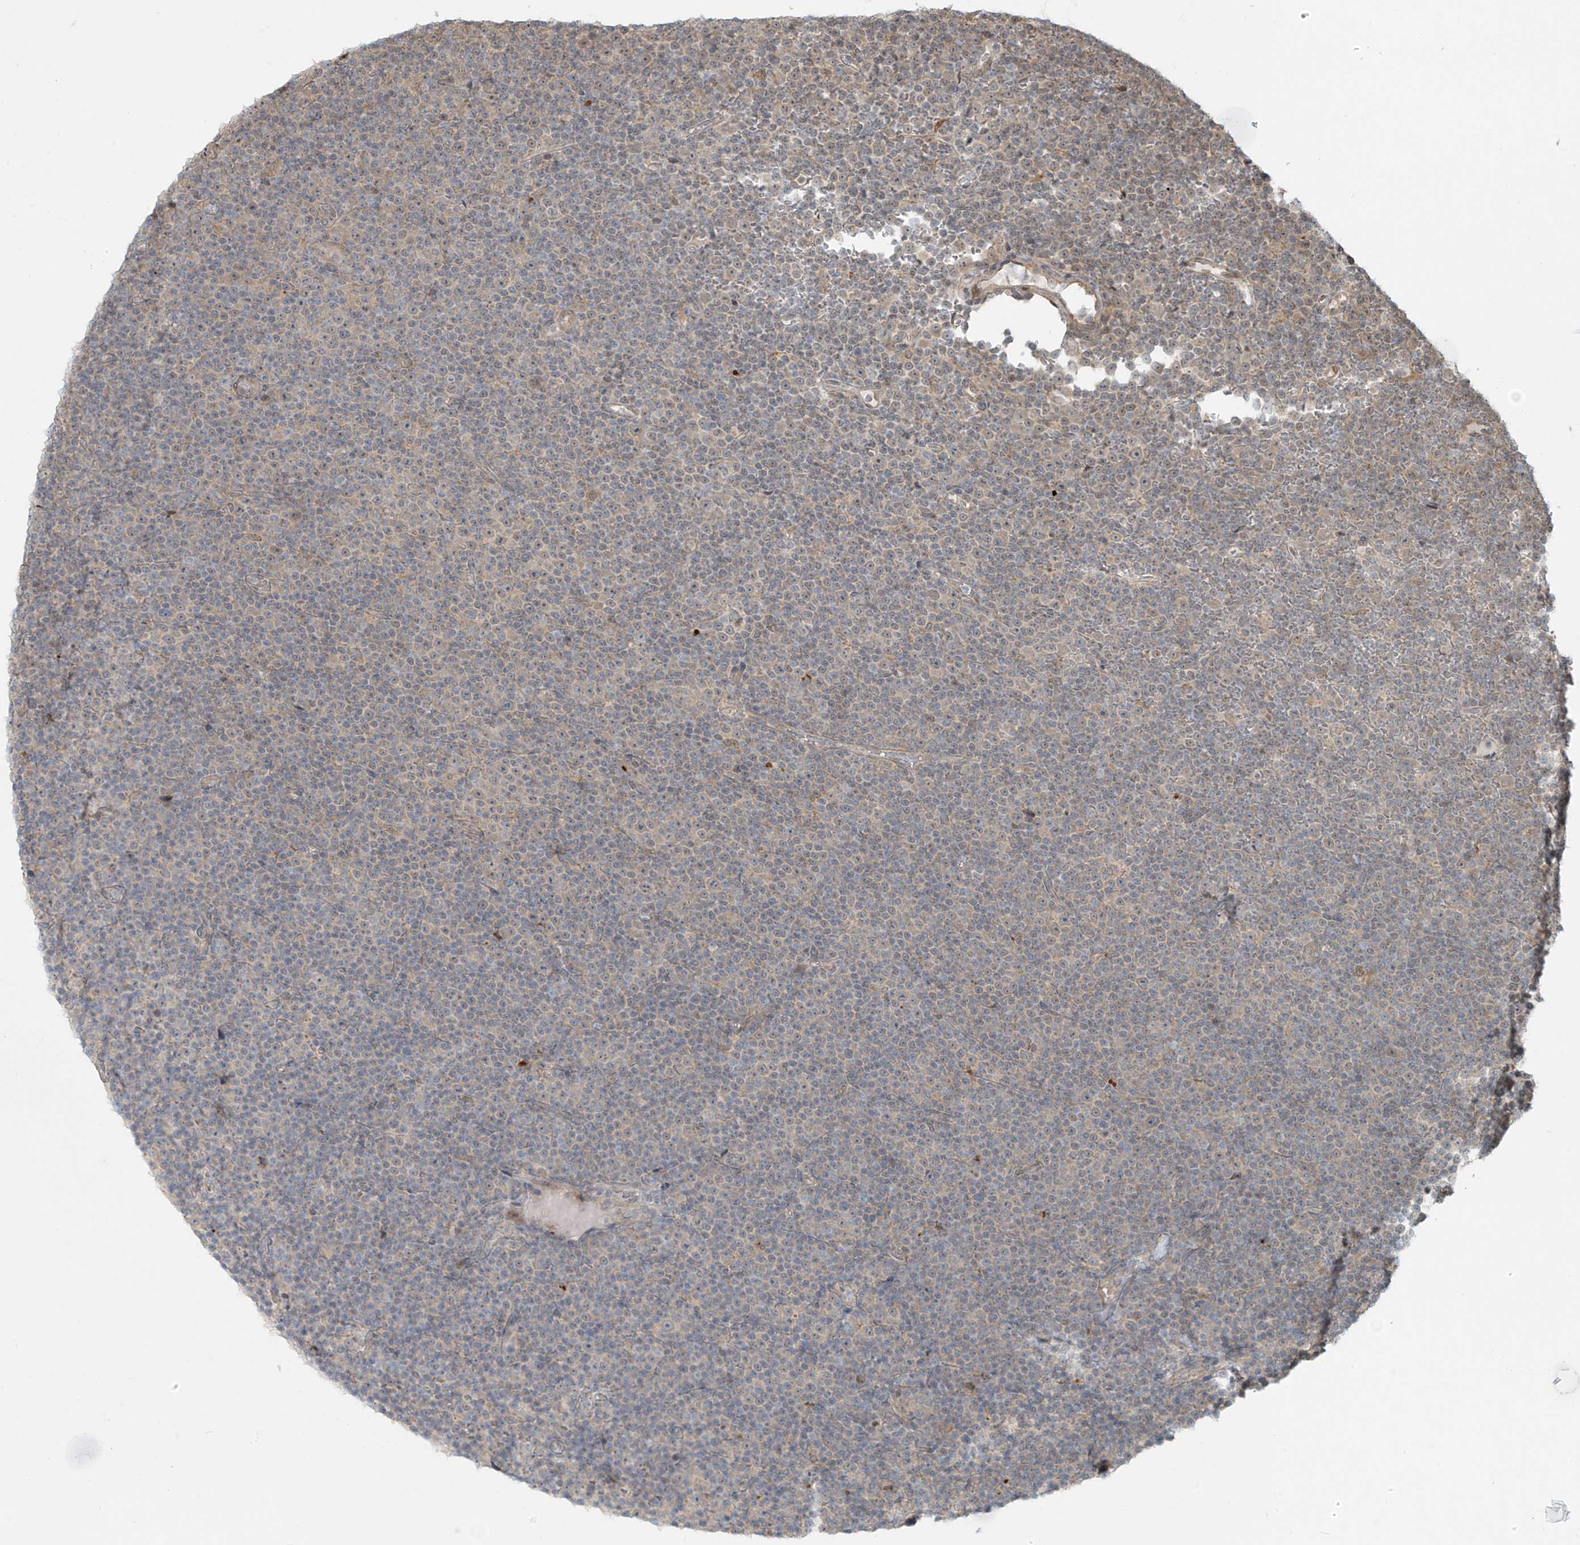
{"staining": {"intensity": "negative", "quantity": "none", "location": "none"}, "tissue": "lymphoma", "cell_type": "Tumor cells", "image_type": "cancer", "snomed": [{"axis": "morphology", "description": "Malignant lymphoma, non-Hodgkin's type, Low grade"}, {"axis": "topography", "description": "Lymph node"}], "caption": "Low-grade malignant lymphoma, non-Hodgkin's type stained for a protein using immunohistochemistry displays no staining tumor cells.", "gene": "PLEKHM3", "patient": {"sex": "female", "age": 67}}